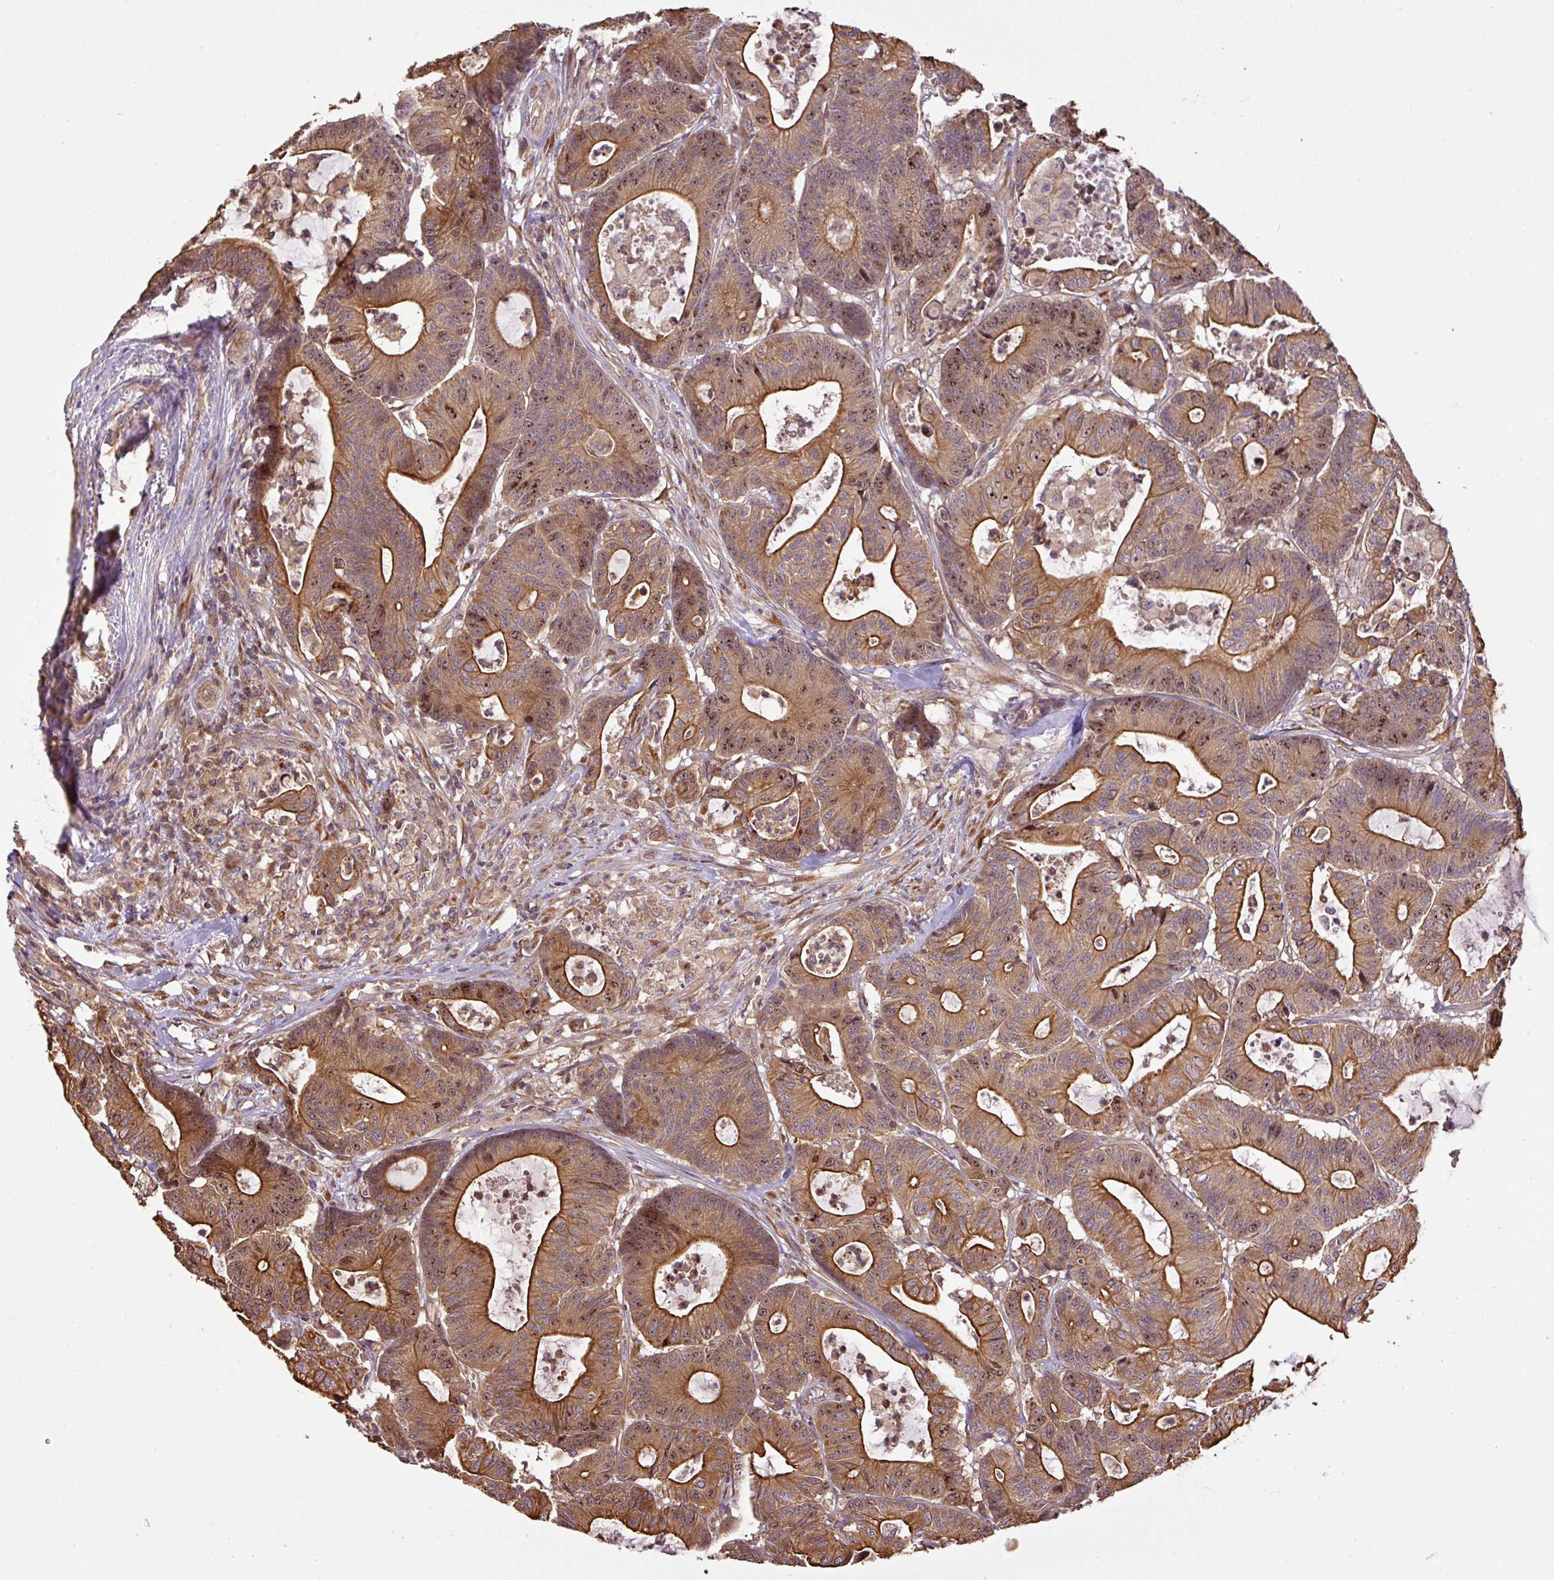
{"staining": {"intensity": "moderate", "quantity": ">75%", "location": "cytoplasmic/membranous,nuclear"}, "tissue": "colorectal cancer", "cell_type": "Tumor cells", "image_type": "cancer", "snomed": [{"axis": "morphology", "description": "Adenocarcinoma, NOS"}, {"axis": "topography", "description": "Colon"}], "caption": "Immunohistochemistry micrograph of human colorectal cancer stained for a protein (brown), which exhibits medium levels of moderate cytoplasmic/membranous and nuclear expression in approximately >75% of tumor cells.", "gene": "VENTX", "patient": {"sex": "female", "age": 84}}